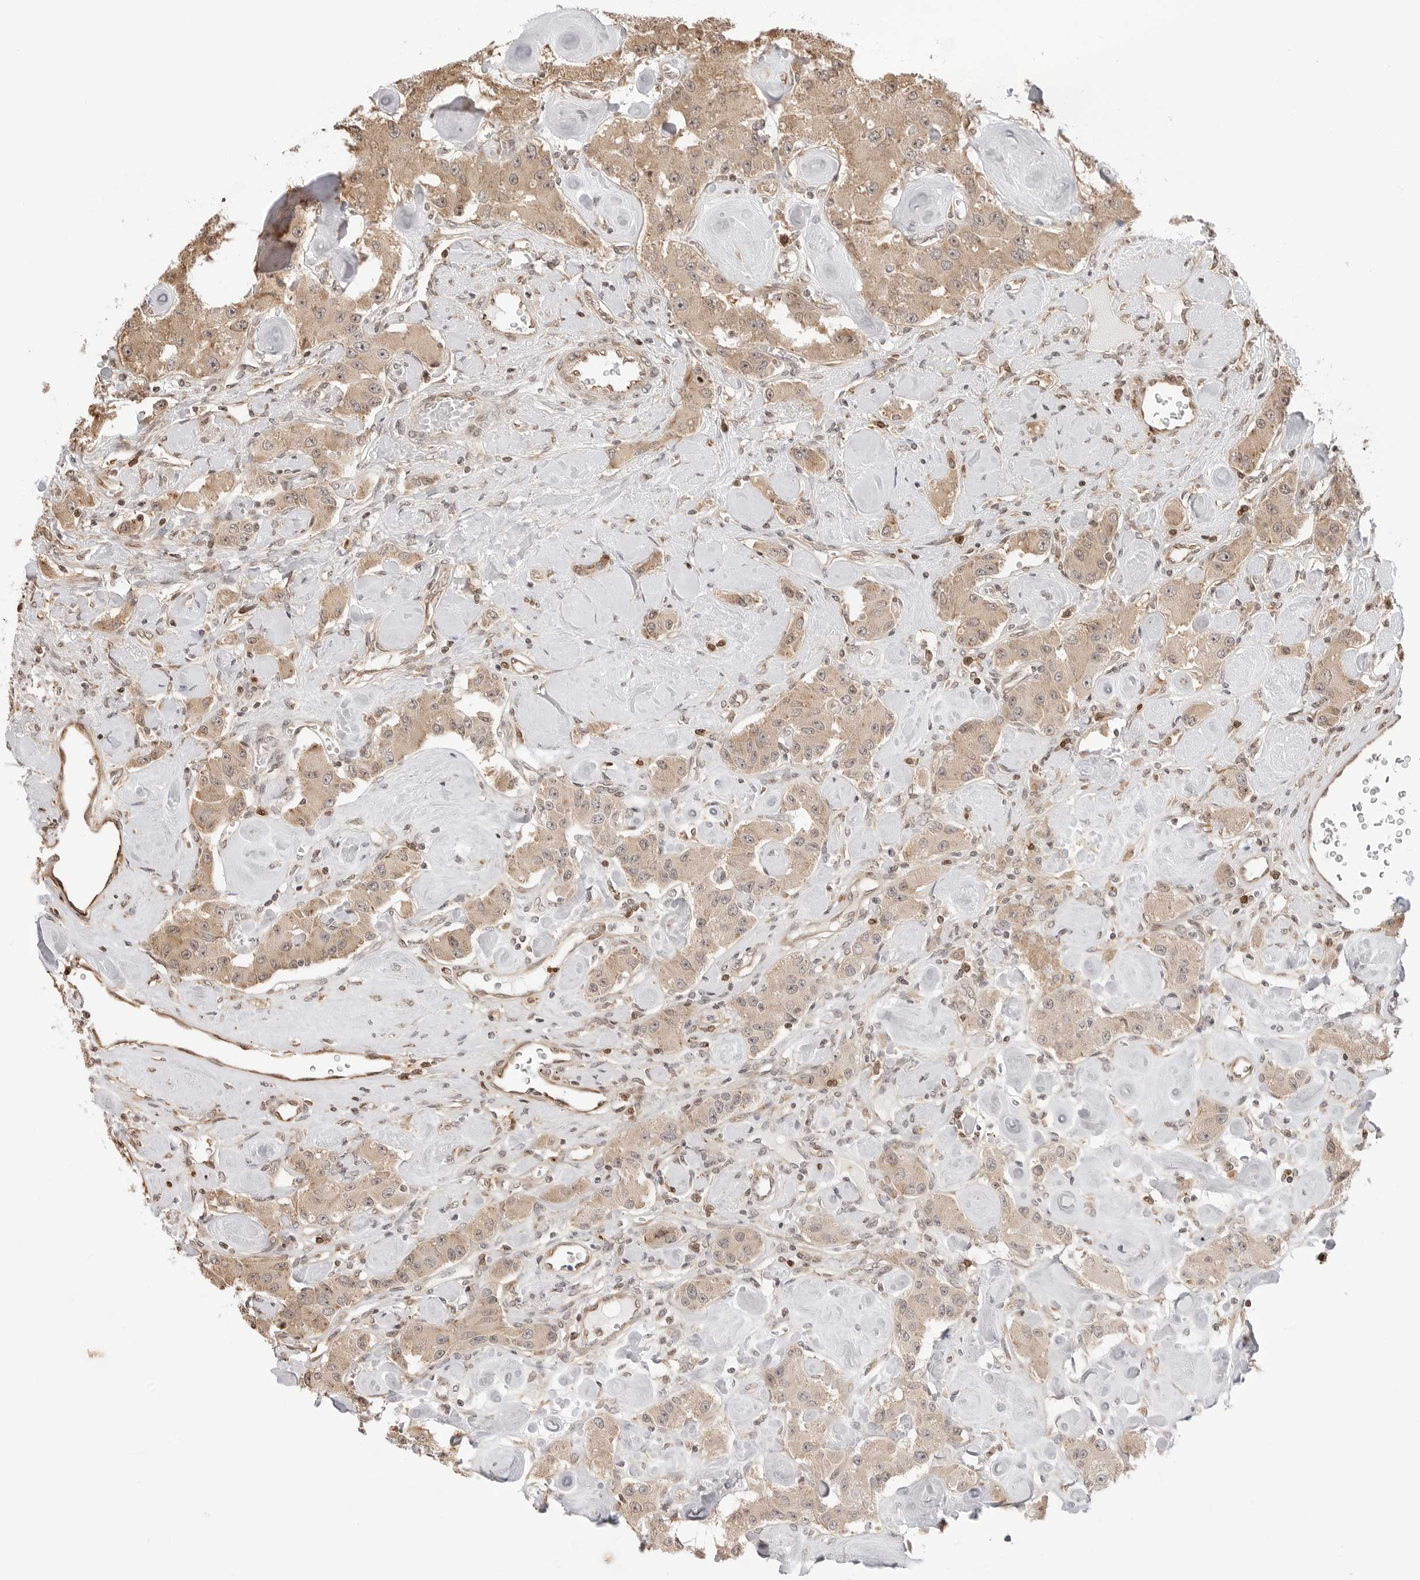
{"staining": {"intensity": "weak", "quantity": "25%-75%", "location": "cytoplasmic/membranous"}, "tissue": "carcinoid", "cell_type": "Tumor cells", "image_type": "cancer", "snomed": [{"axis": "morphology", "description": "Carcinoid, malignant, NOS"}, {"axis": "topography", "description": "Pancreas"}], "caption": "A photomicrograph showing weak cytoplasmic/membranous positivity in about 25%-75% of tumor cells in carcinoid, as visualized by brown immunohistochemical staining.", "gene": "FKBP14", "patient": {"sex": "male", "age": 41}}